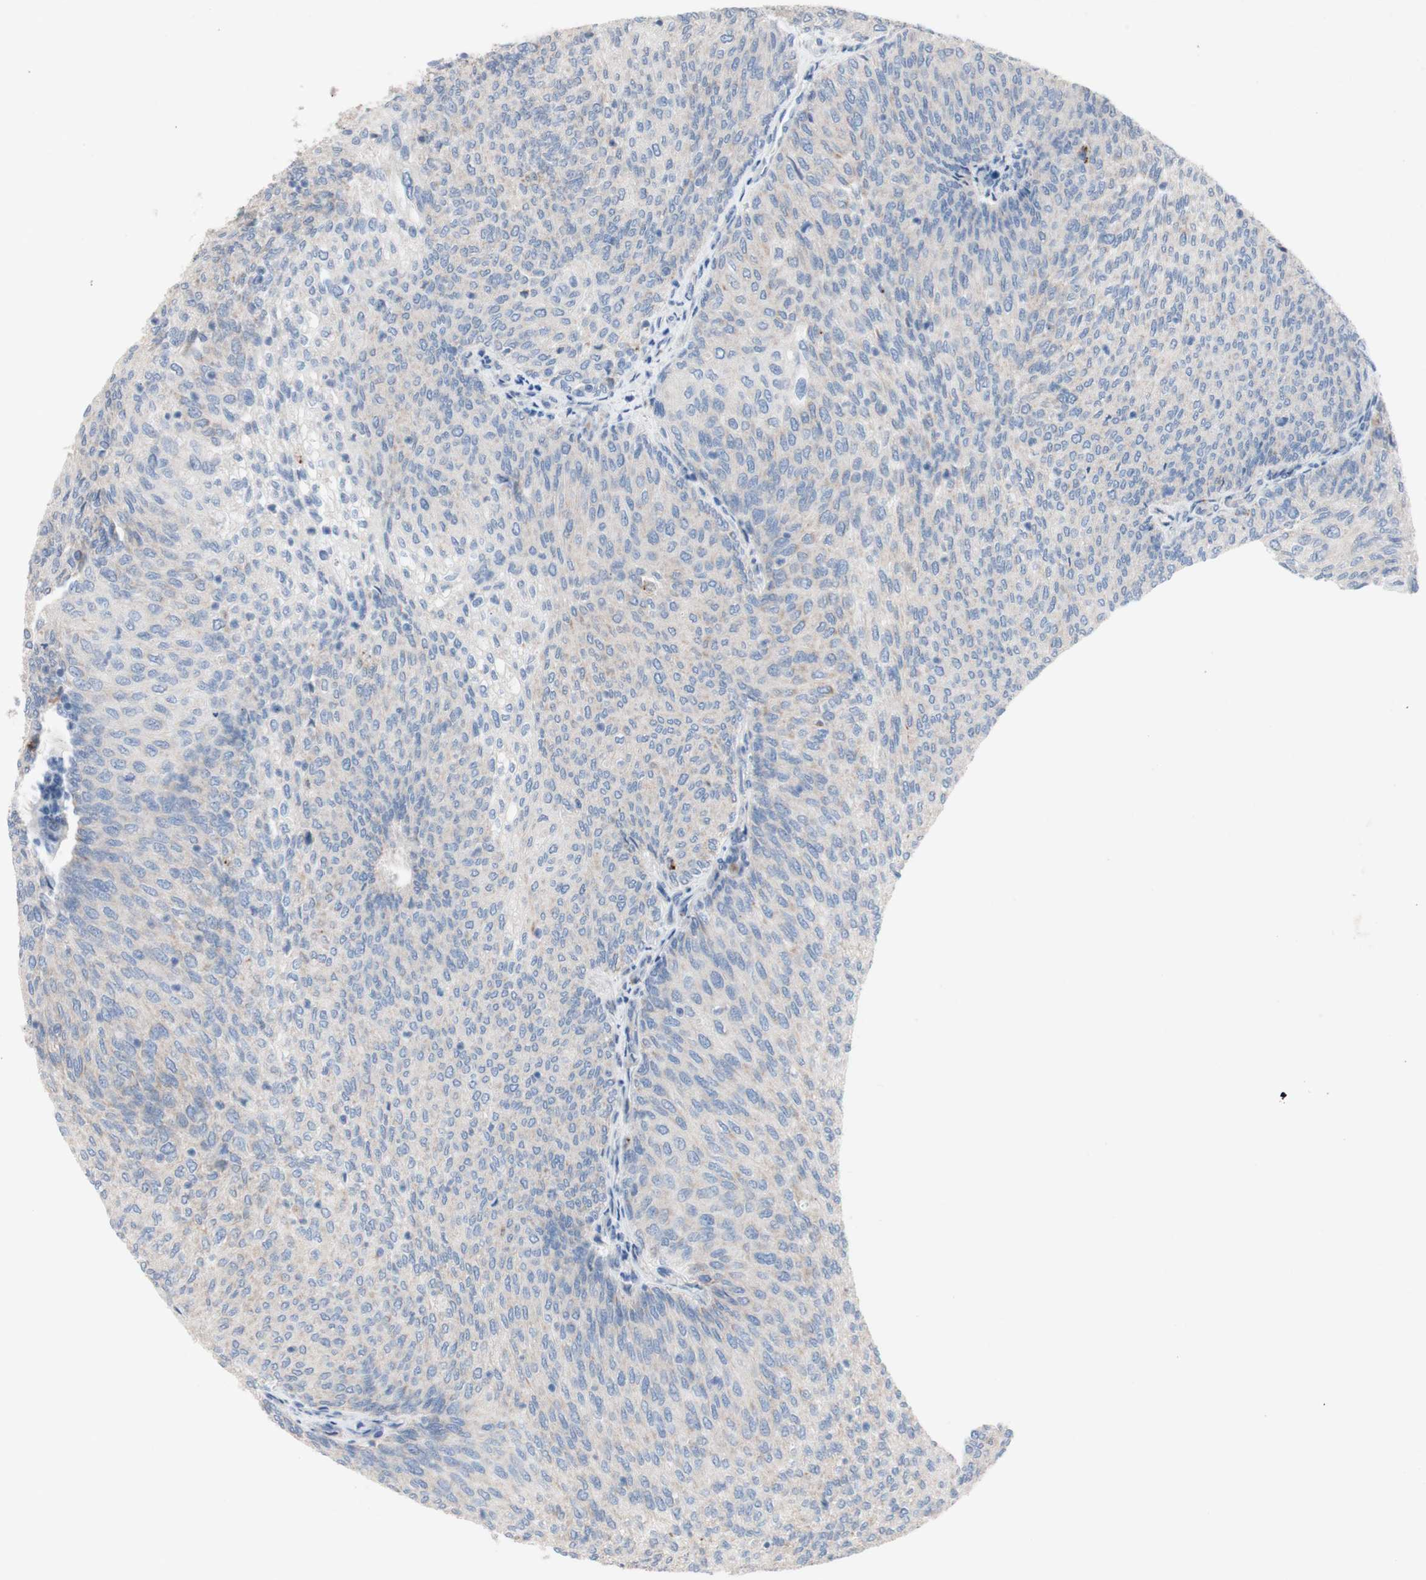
{"staining": {"intensity": "negative", "quantity": "none", "location": "none"}, "tissue": "urothelial cancer", "cell_type": "Tumor cells", "image_type": "cancer", "snomed": [{"axis": "morphology", "description": "Urothelial carcinoma, Low grade"}, {"axis": "topography", "description": "Urinary bladder"}], "caption": "Immunohistochemistry histopathology image of human urothelial carcinoma (low-grade) stained for a protein (brown), which reveals no positivity in tumor cells.", "gene": "AGPAT5", "patient": {"sex": "female", "age": 79}}